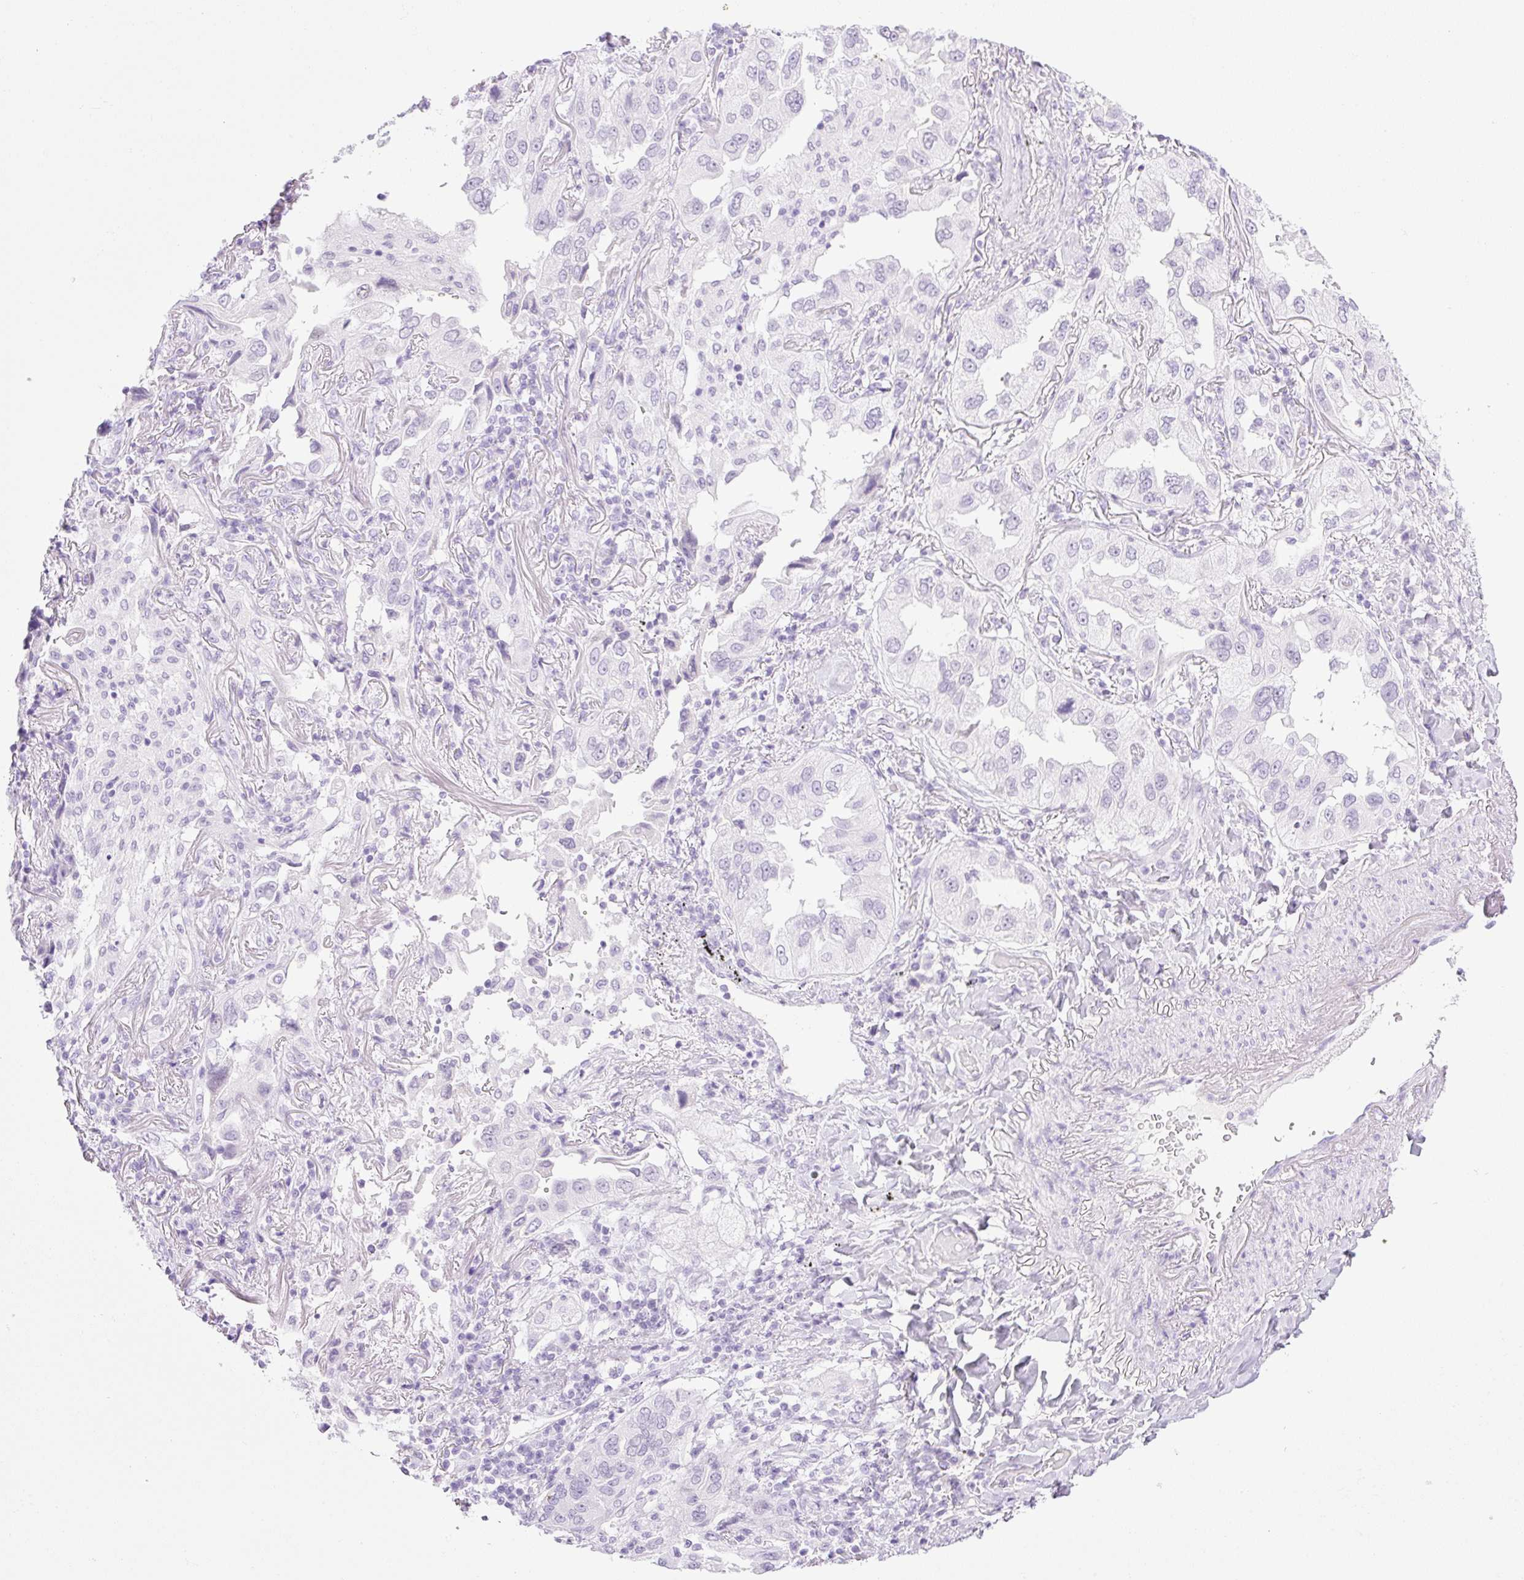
{"staining": {"intensity": "negative", "quantity": "none", "location": "none"}, "tissue": "lung cancer", "cell_type": "Tumor cells", "image_type": "cancer", "snomed": [{"axis": "morphology", "description": "Adenocarcinoma, NOS"}, {"axis": "topography", "description": "Lung"}], "caption": "IHC of adenocarcinoma (lung) reveals no positivity in tumor cells. The staining was performed using DAB to visualize the protein expression in brown, while the nuclei were stained in blue with hematoxylin (Magnification: 20x).", "gene": "SPRR4", "patient": {"sex": "female", "age": 69}}